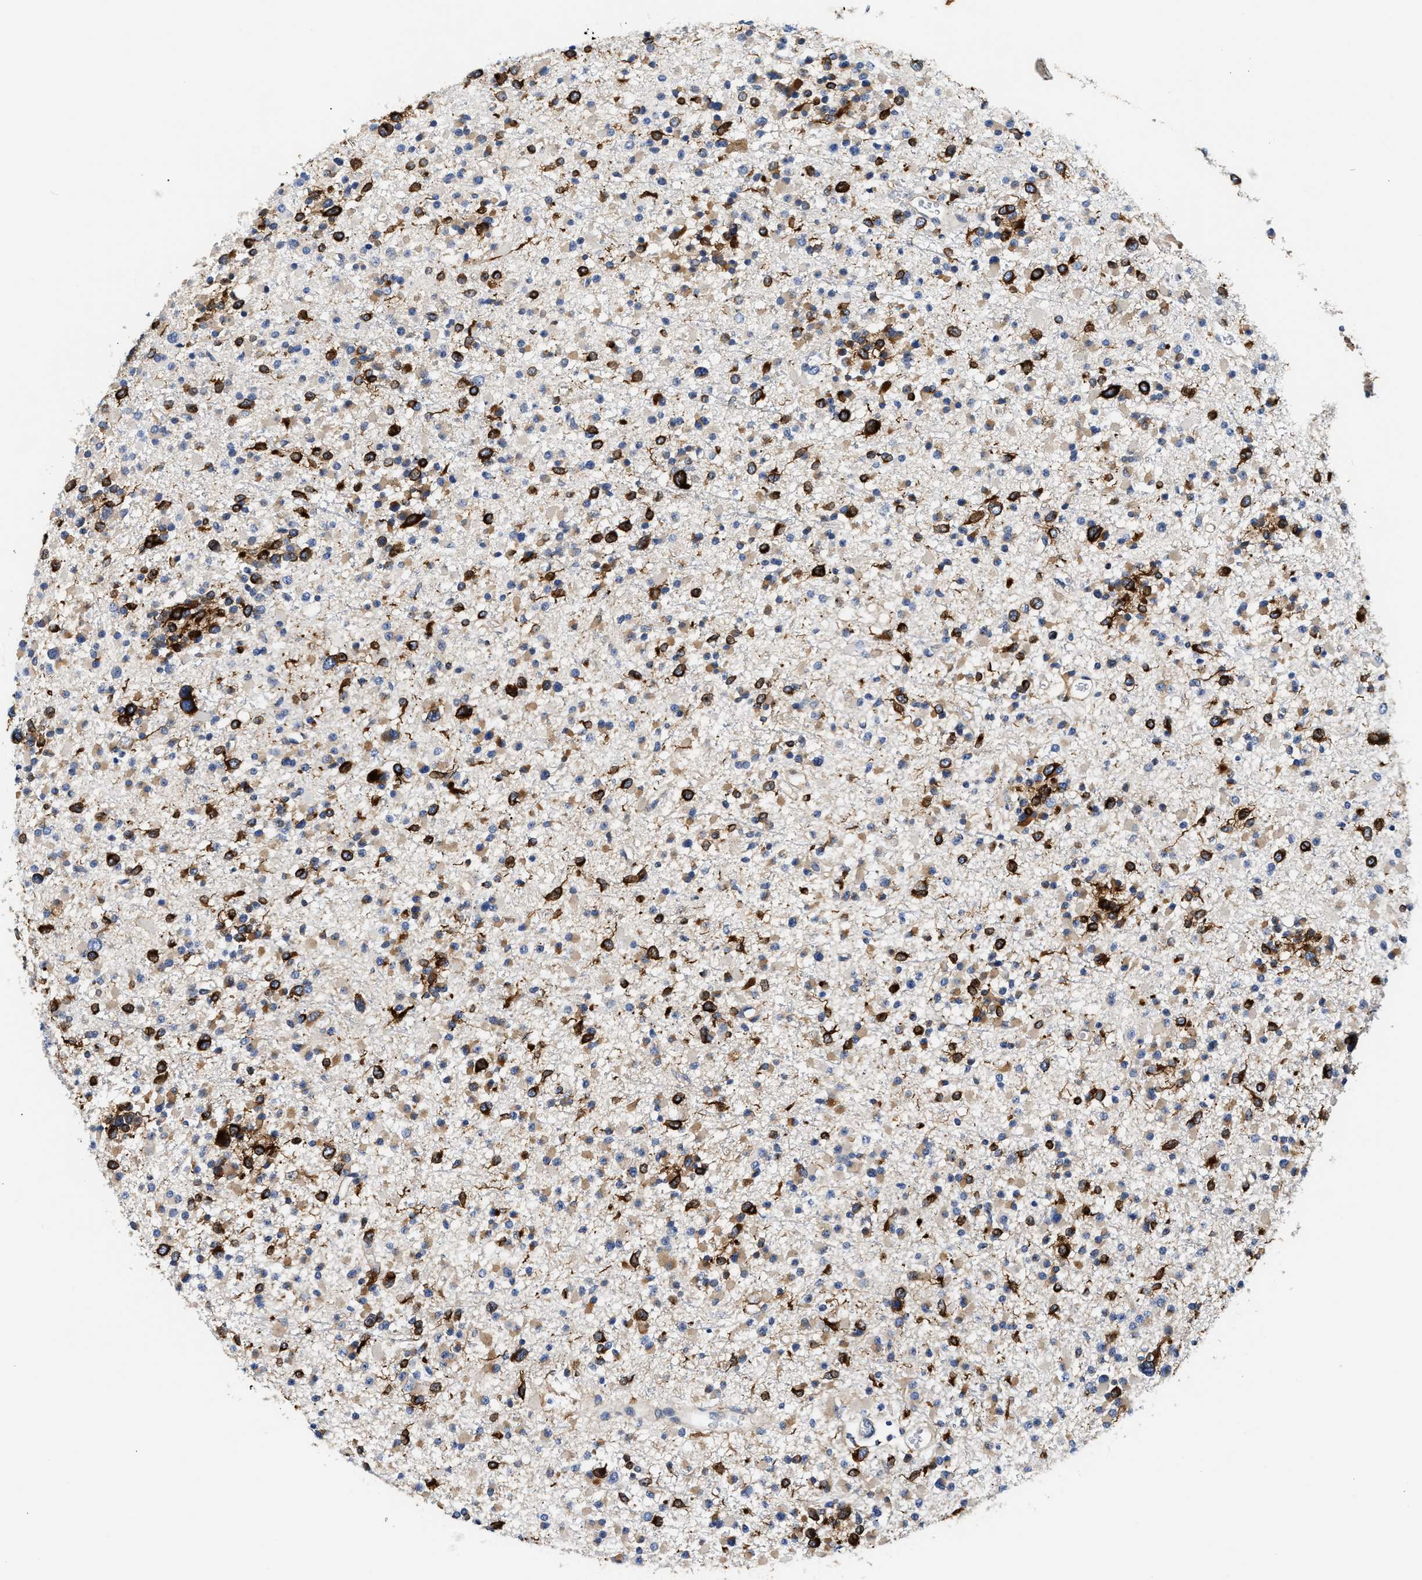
{"staining": {"intensity": "strong", "quantity": "25%-75%", "location": "cytoplasmic/membranous"}, "tissue": "glioma", "cell_type": "Tumor cells", "image_type": "cancer", "snomed": [{"axis": "morphology", "description": "Glioma, malignant, Low grade"}, {"axis": "topography", "description": "Brain"}], "caption": "Tumor cells demonstrate high levels of strong cytoplasmic/membranous staining in approximately 25%-75% of cells in low-grade glioma (malignant).", "gene": "ACADVL", "patient": {"sex": "female", "age": 22}}